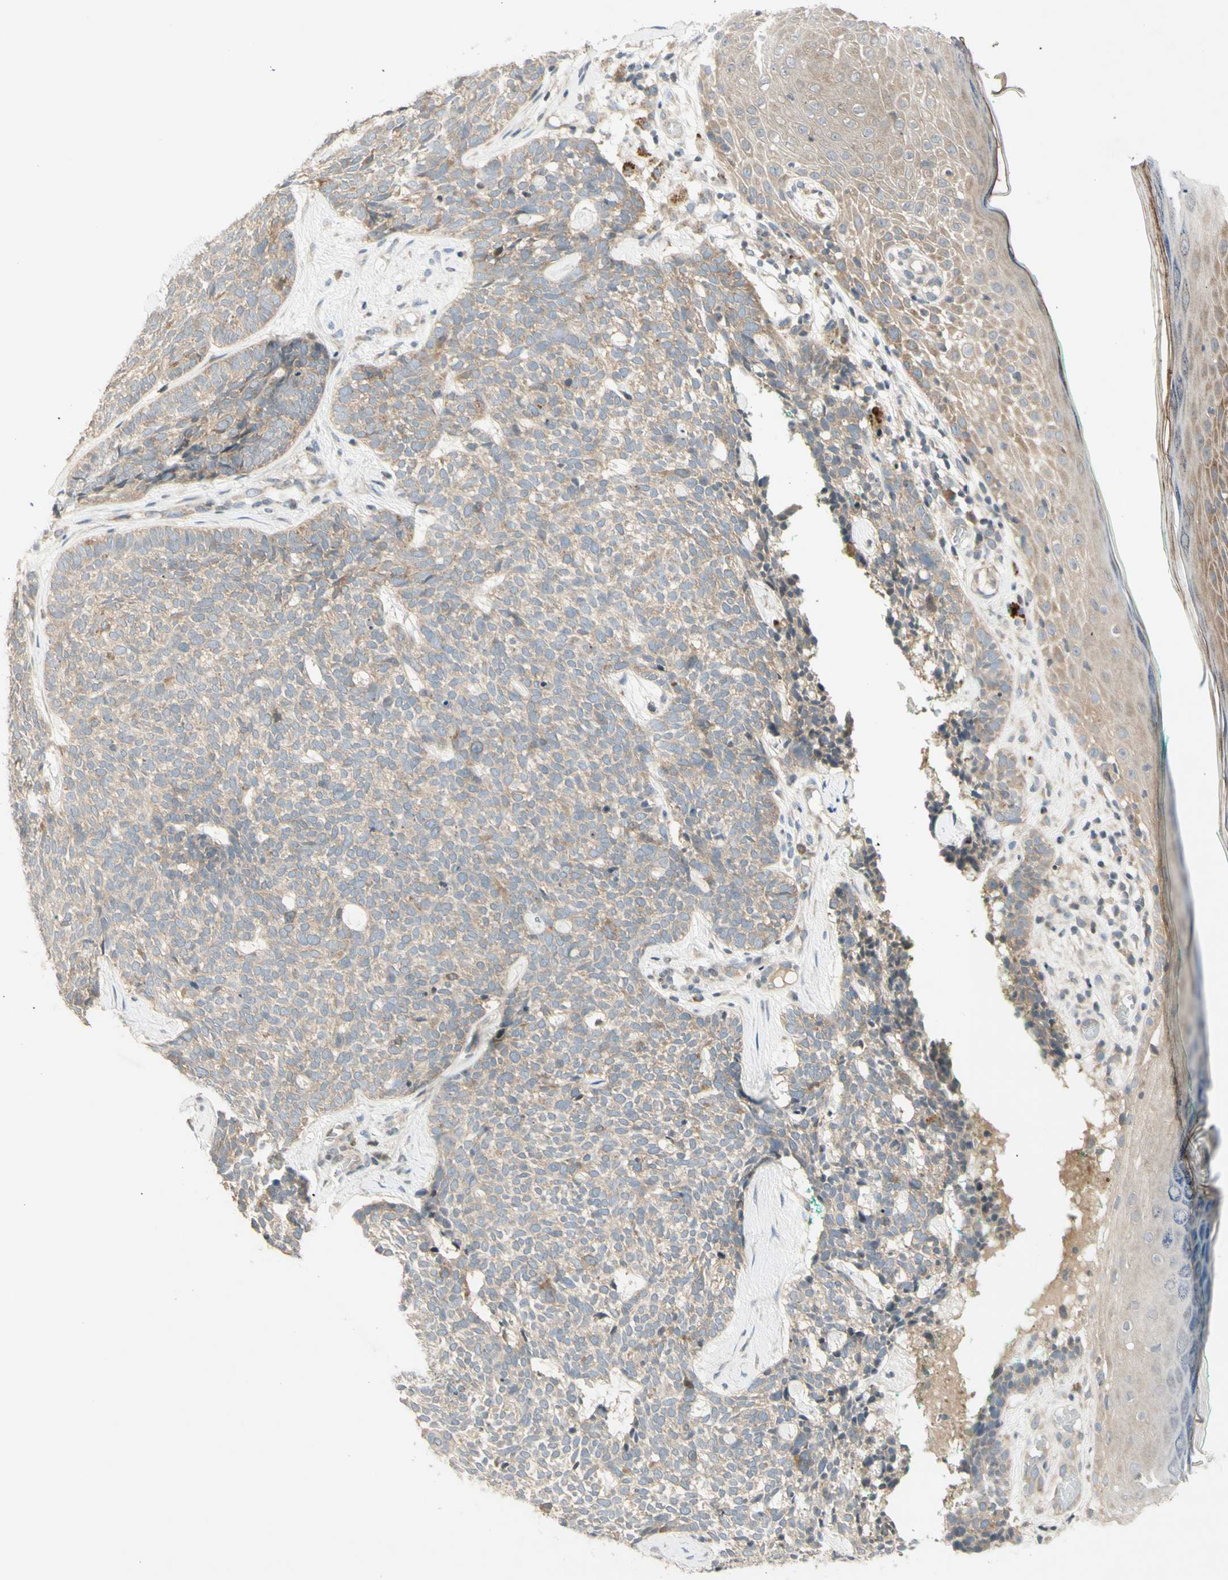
{"staining": {"intensity": "moderate", "quantity": "<25%", "location": "cytoplasmic/membranous"}, "tissue": "skin cancer", "cell_type": "Tumor cells", "image_type": "cancer", "snomed": [{"axis": "morphology", "description": "Basal cell carcinoma"}, {"axis": "topography", "description": "Skin"}], "caption": "Human skin cancer stained with a protein marker shows moderate staining in tumor cells.", "gene": "ETF1", "patient": {"sex": "female", "age": 84}}